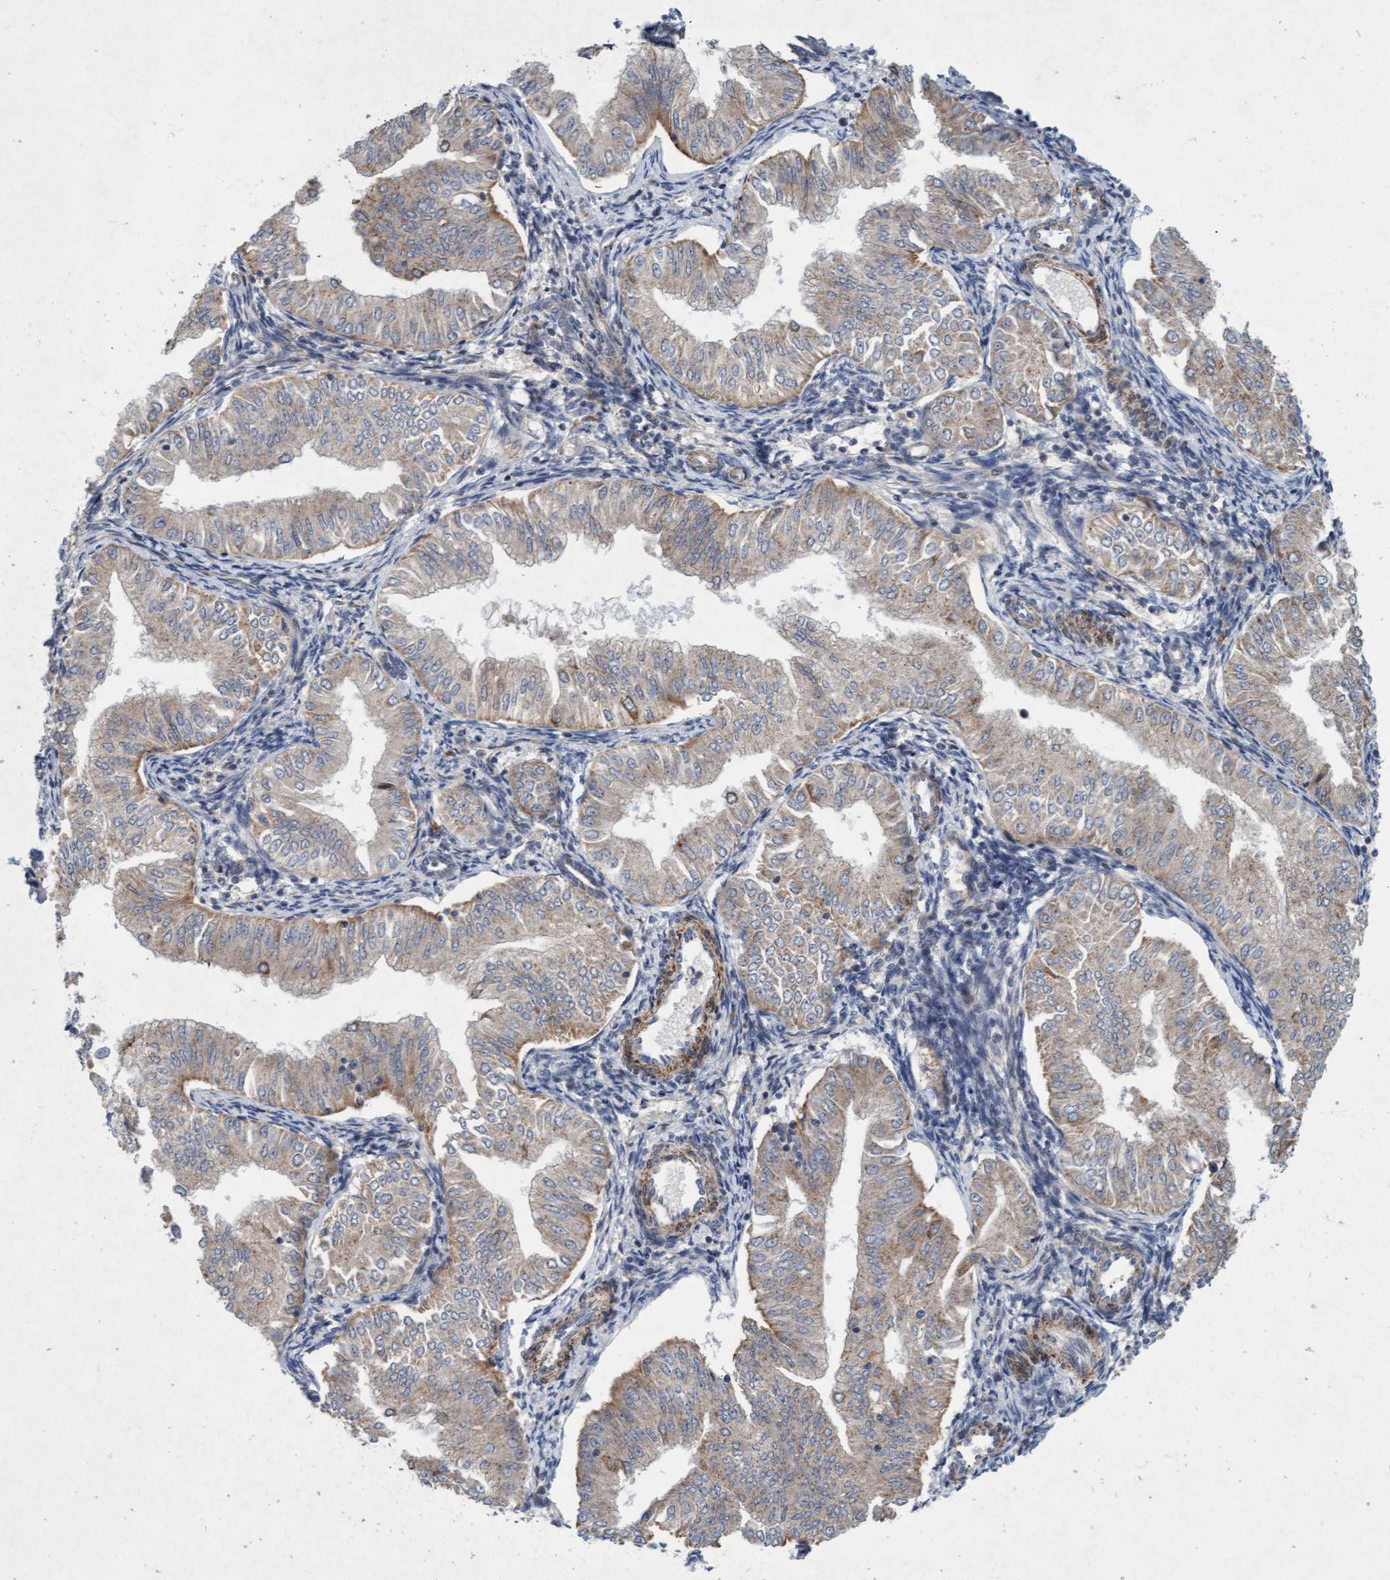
{"staining": {"intensity": "moderate", "quantity": "<25%", "location": "cytoplasmic/membranous"}, "tissue": "endometrial cancer", "cell_type": "Tumor cells", "image_type": "cancer", "snomed": [{"axis": "morphology", "description": "Normal tissue, NOS"}, {"axis": "morphology", "description": "Adenocarcinoma, NOS"}, {"axis": "topography", "description": "Endometrium"}], "caption": "A histopathology image of human endometrial cancer stained for a protein displays moderate cytoplasmic/membranous brown staining in tumor cells.", "gene": "TMEM70", "patient": {"sex": "female", "age": 53}}